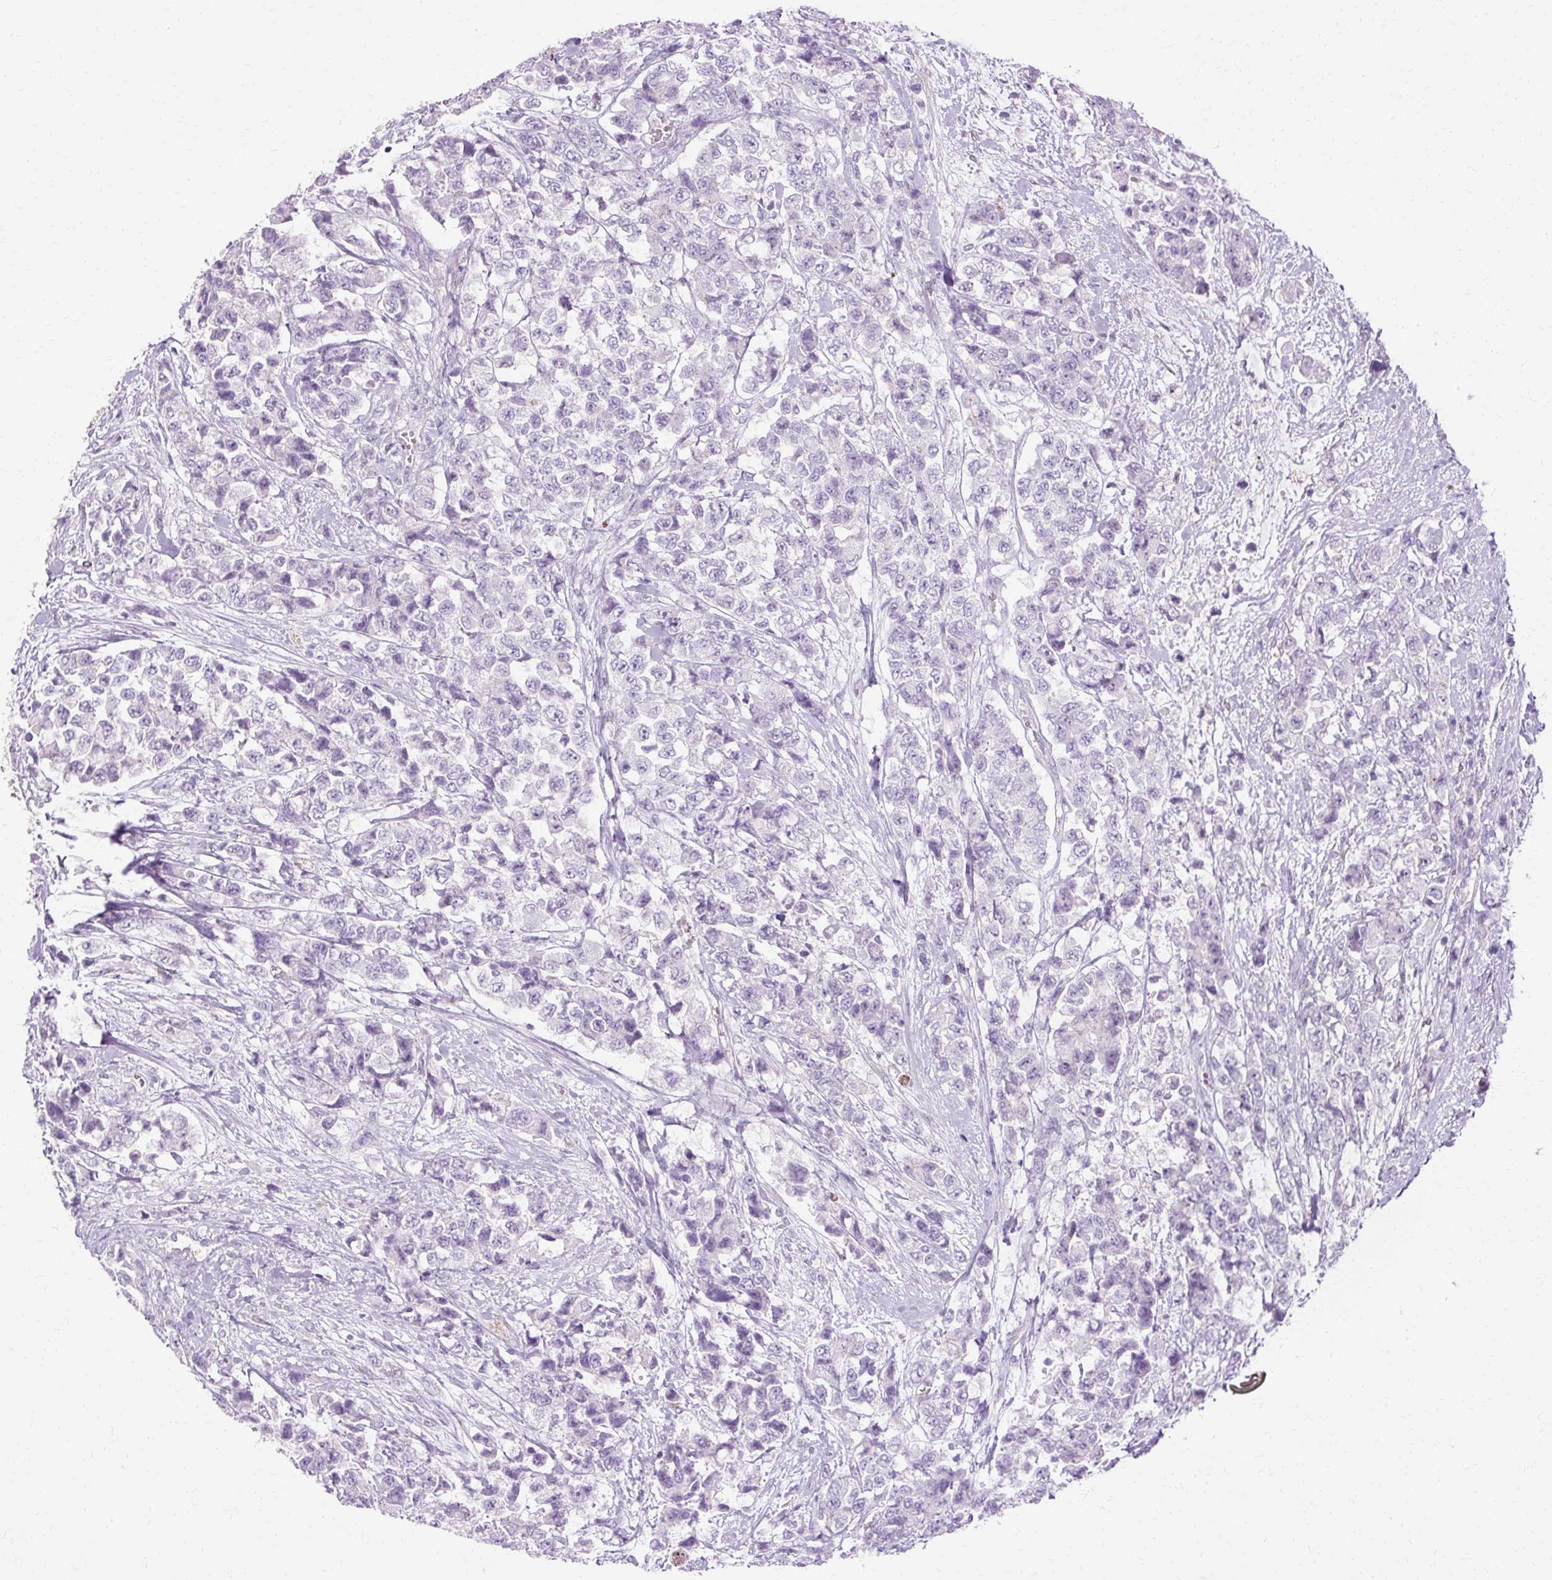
{"staining": {"intensity": "negative", "quantity": "none", "location": "none"}, "tissue": "urothelial cancer", "cell_type": "Tumor cells", "image_type": "cancer", "snomed": [{"axis": "morphology", "description": "Urothelial carcinoma, High grade"}, {"axis": "topography", "description": "Urinary bladder"}], "caption": "IHC of high-grade urothelial carcinoma demonstrates no positivity in tumor cells. The staining was performed using DAB (3,3'-diaminobenzidine) to visualize the protein expression in brown, while the nuclei were stained in blue with hematoxylin (Magnification: 20x).", "gene": "HSD11B1", "patient": {"sex": "female", "age": 78}}